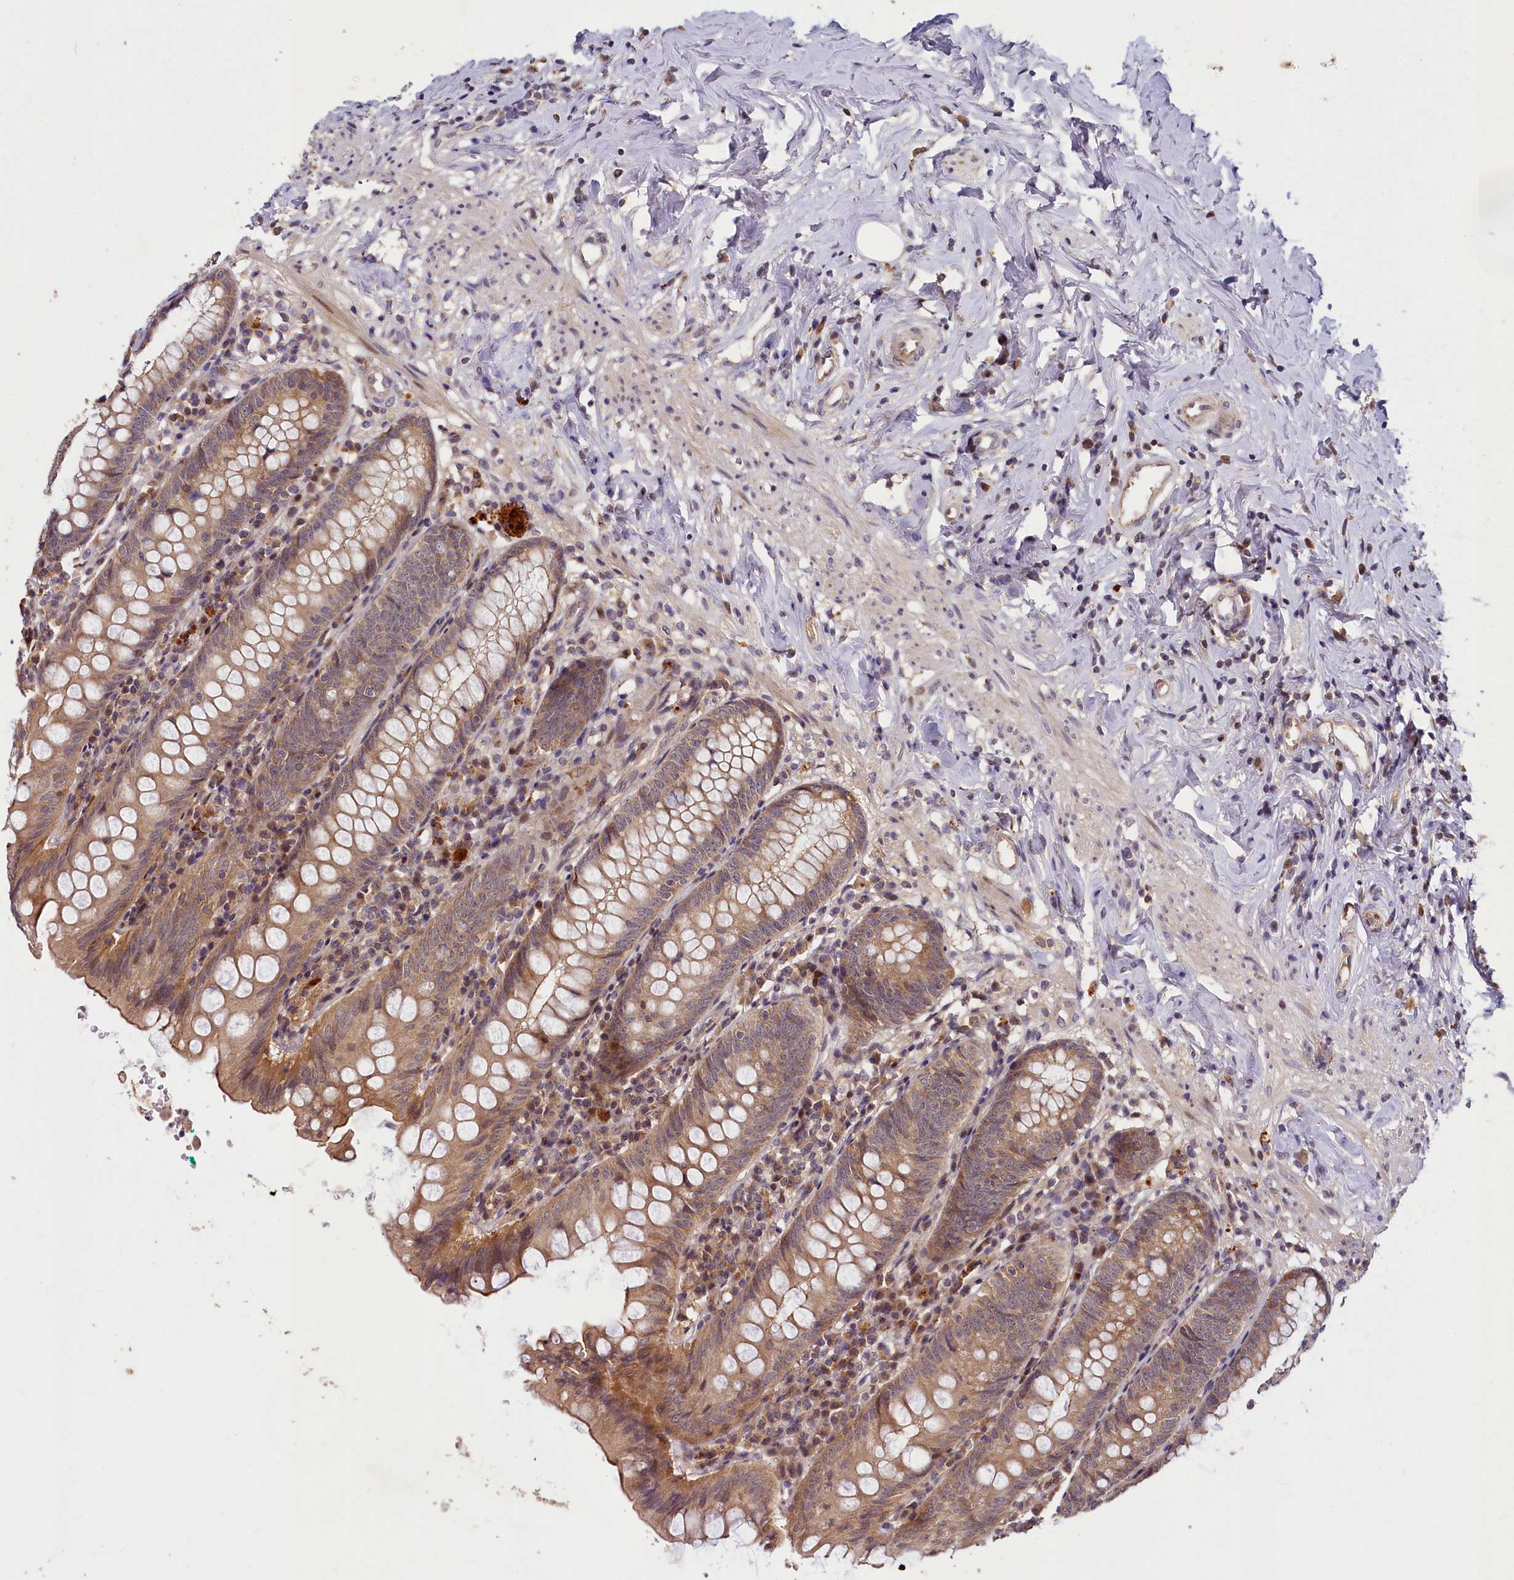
{"staining": {"intensity": "moderate", "quantity": ">75%", "location": "cytoplasmic/membranous"}, "tissue": "appendix", "cell_type": "Glandular cells", "image_type": "normal", "snomed": [{"axis": "morphology", "description": "Normal tissue, NOS"}, {"axis": "topography", "description": "Appendix"}], "caption": "Protein staining reveals moderate cytoplasmic/membranous expression in about >75% of glandular cells in unremarkable appendix.", "gene": "TMEM39A", "patient": {"sex": "female", "age": 54}}